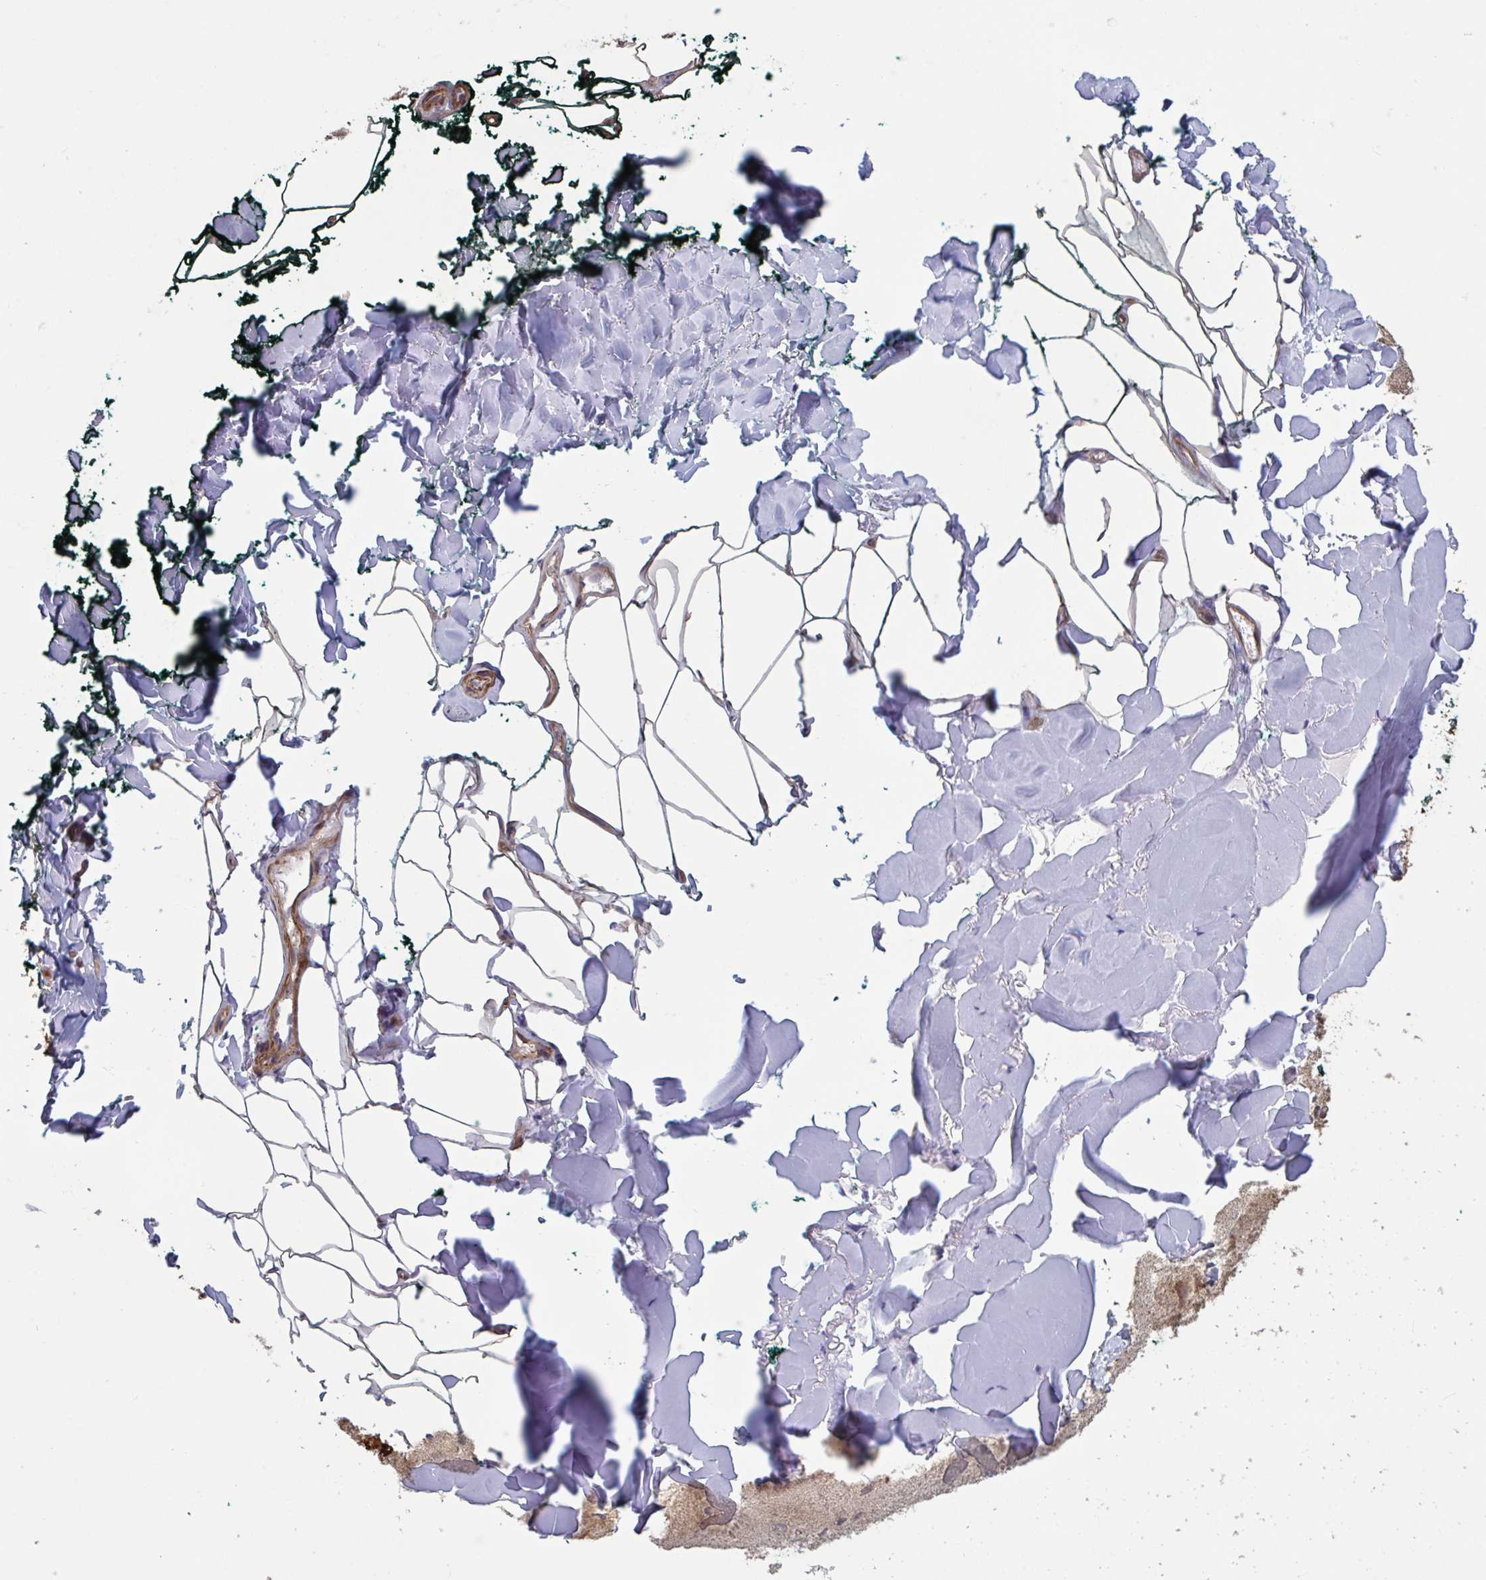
{"staining": {"intensity": "negative", "quantity": "none", "location": "none"}, "tissue": "adipose tissue", "cell_type": "Adipocytes", "image_type": "normal", "snomed": [{"axis": "morphology", "description": "Normal tissue, NOS"}, {"axis": "topography", "description": "Skin"}, {"axis": "topography", "description": "Peripheral nerve tissue"}], "caption": "There is no significant positivity in adipocytes of adipose tissue. (Stains: DAB immunohistochemistry (IHC) with hematoxylin counter stain, Microscopy: brightfield microscopy at high magnification).", "gene": "IPO5", "patient": {"sex": "female", "age": 45}}